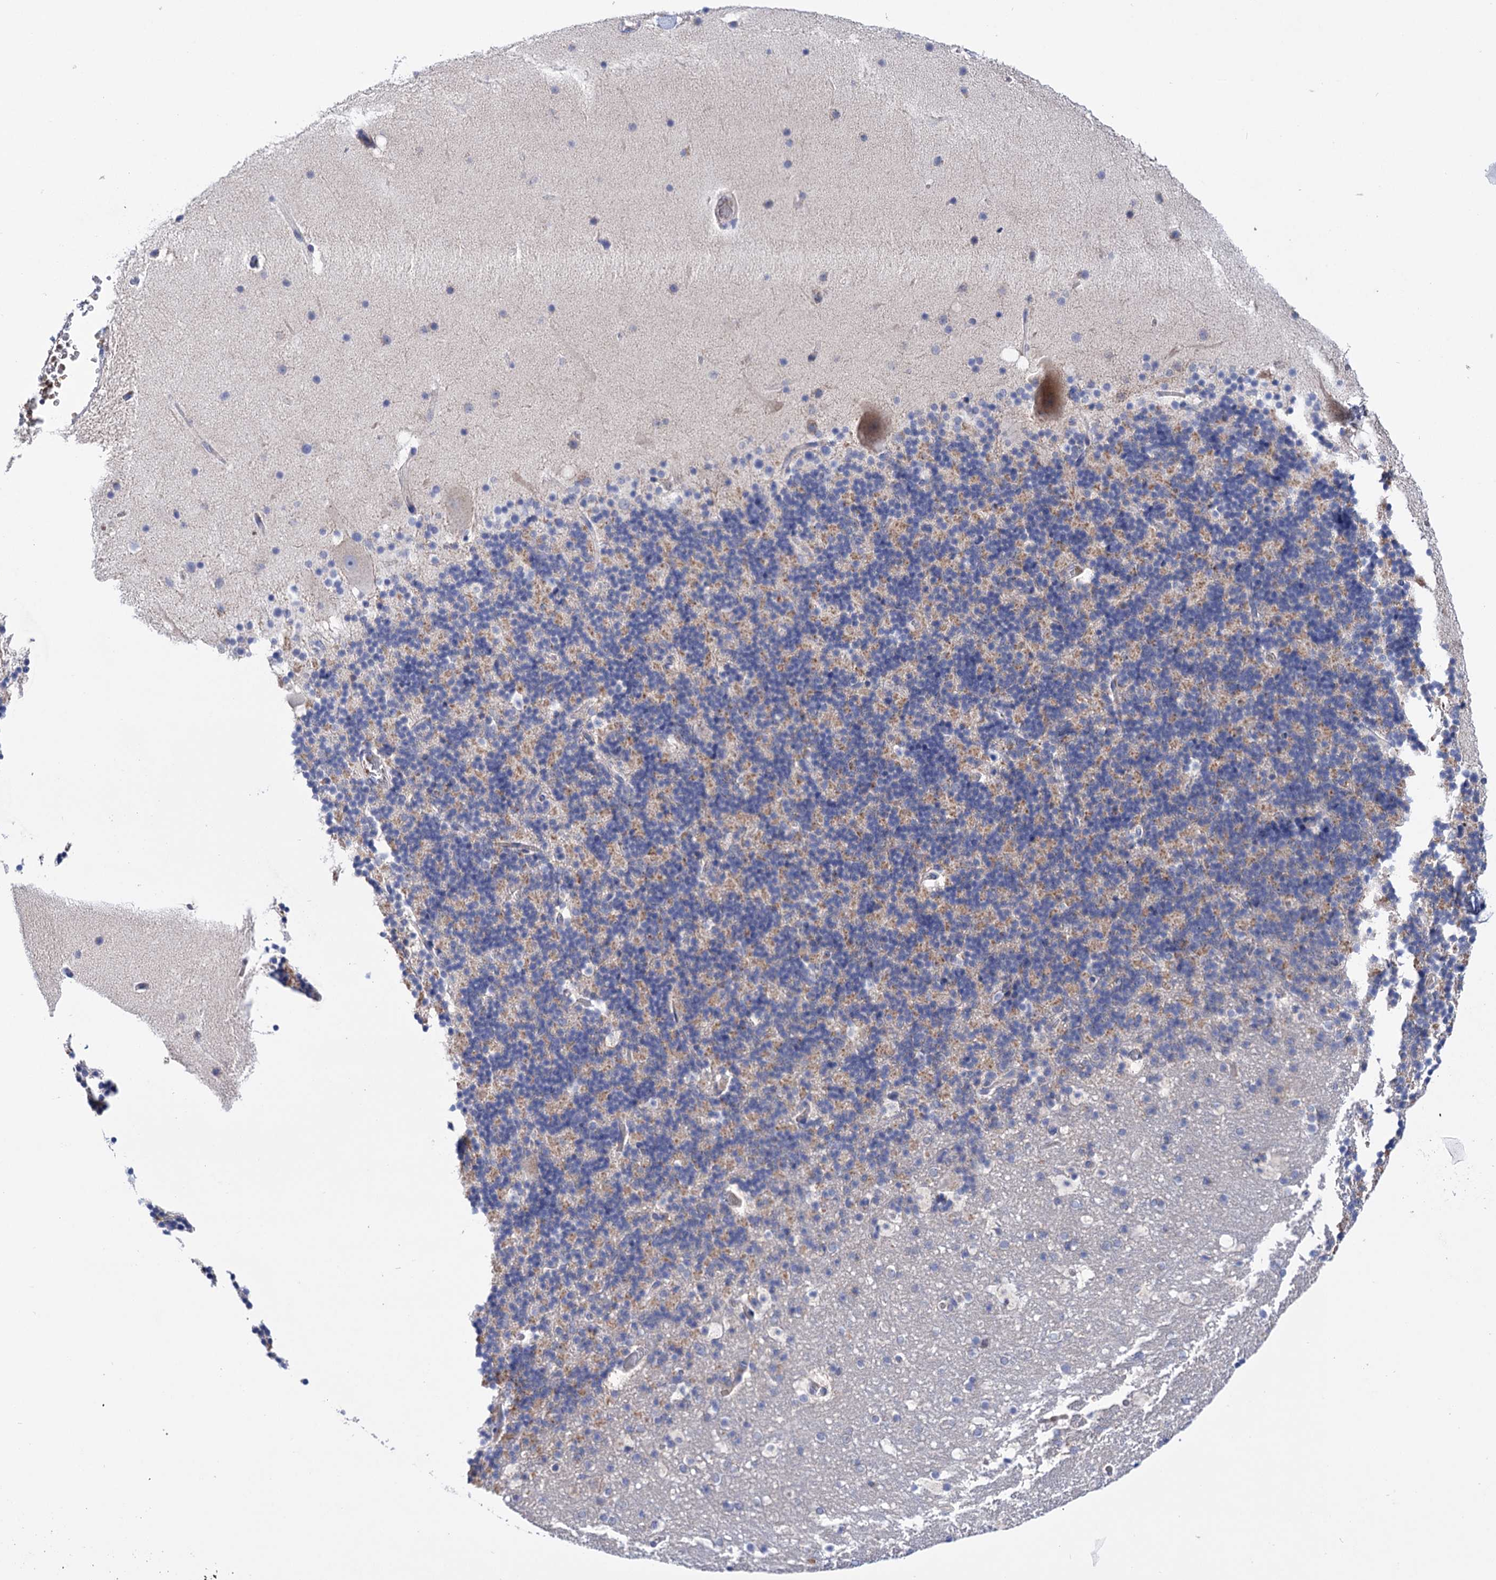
{"staining": {"intensity": "negative", "quantity": "none", "location": "none"}, "tissue": "cerebellum", "cell_type": "Cells in granular layer", "image_type": "normal", "snomed": [{"axis": "morphology", "description": "Normal tissue, NOS"}, {"axis": "topography", "description": "Cerebellum"}], "caption": "Cells in granular layer show no significant expression in benign cerebellum. (Stains: DAB (3,3'-diaminobenzidine) IHC with hematoxylin counter stain, Microscopy: brightfield microscopy at high magnification).", "gene": "YARS2", "patient": {"sex": "male", "age": 57}}